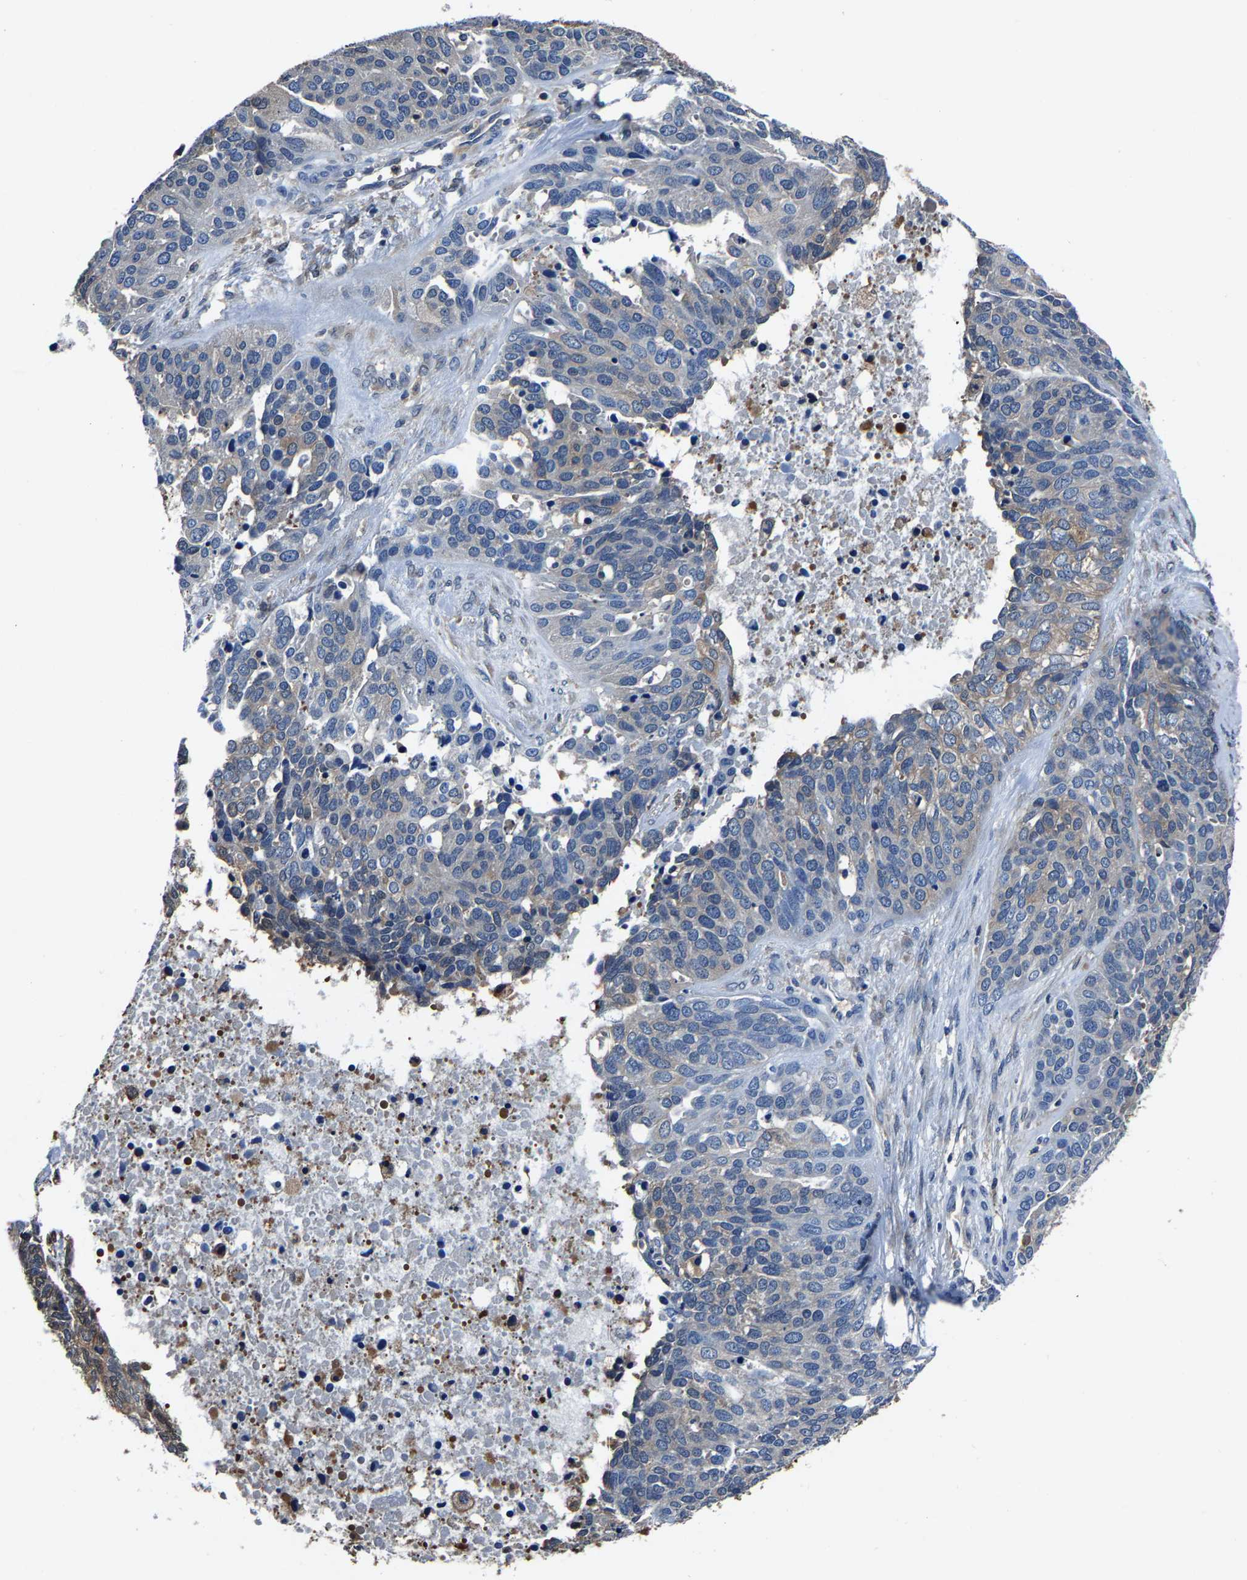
{"staining": {"intensity": "weak", "quantity": "<25%", "location": "cytoplasmic/membranous"}, "tissue": "ovarian cancer", "cell_type": "Tumor cells", "image_type": "cancer", "snomed": [{"axis": "morphology", "description": "Cystadenocarcinoma, serous, NOS"}, {"axis": "topography", "description": "Ovary"}], "caption": "Immunohistochemistry (IHC) micrograph of neoplastic tissue: serous cystadenocarcinoma (ovarian) stained with DAB (3,3'-diaminobenzidine) displays no significant protein expression in tumor cells.", "gene": "ALDOB", "patient": {"sex": "female", "age": 44}}